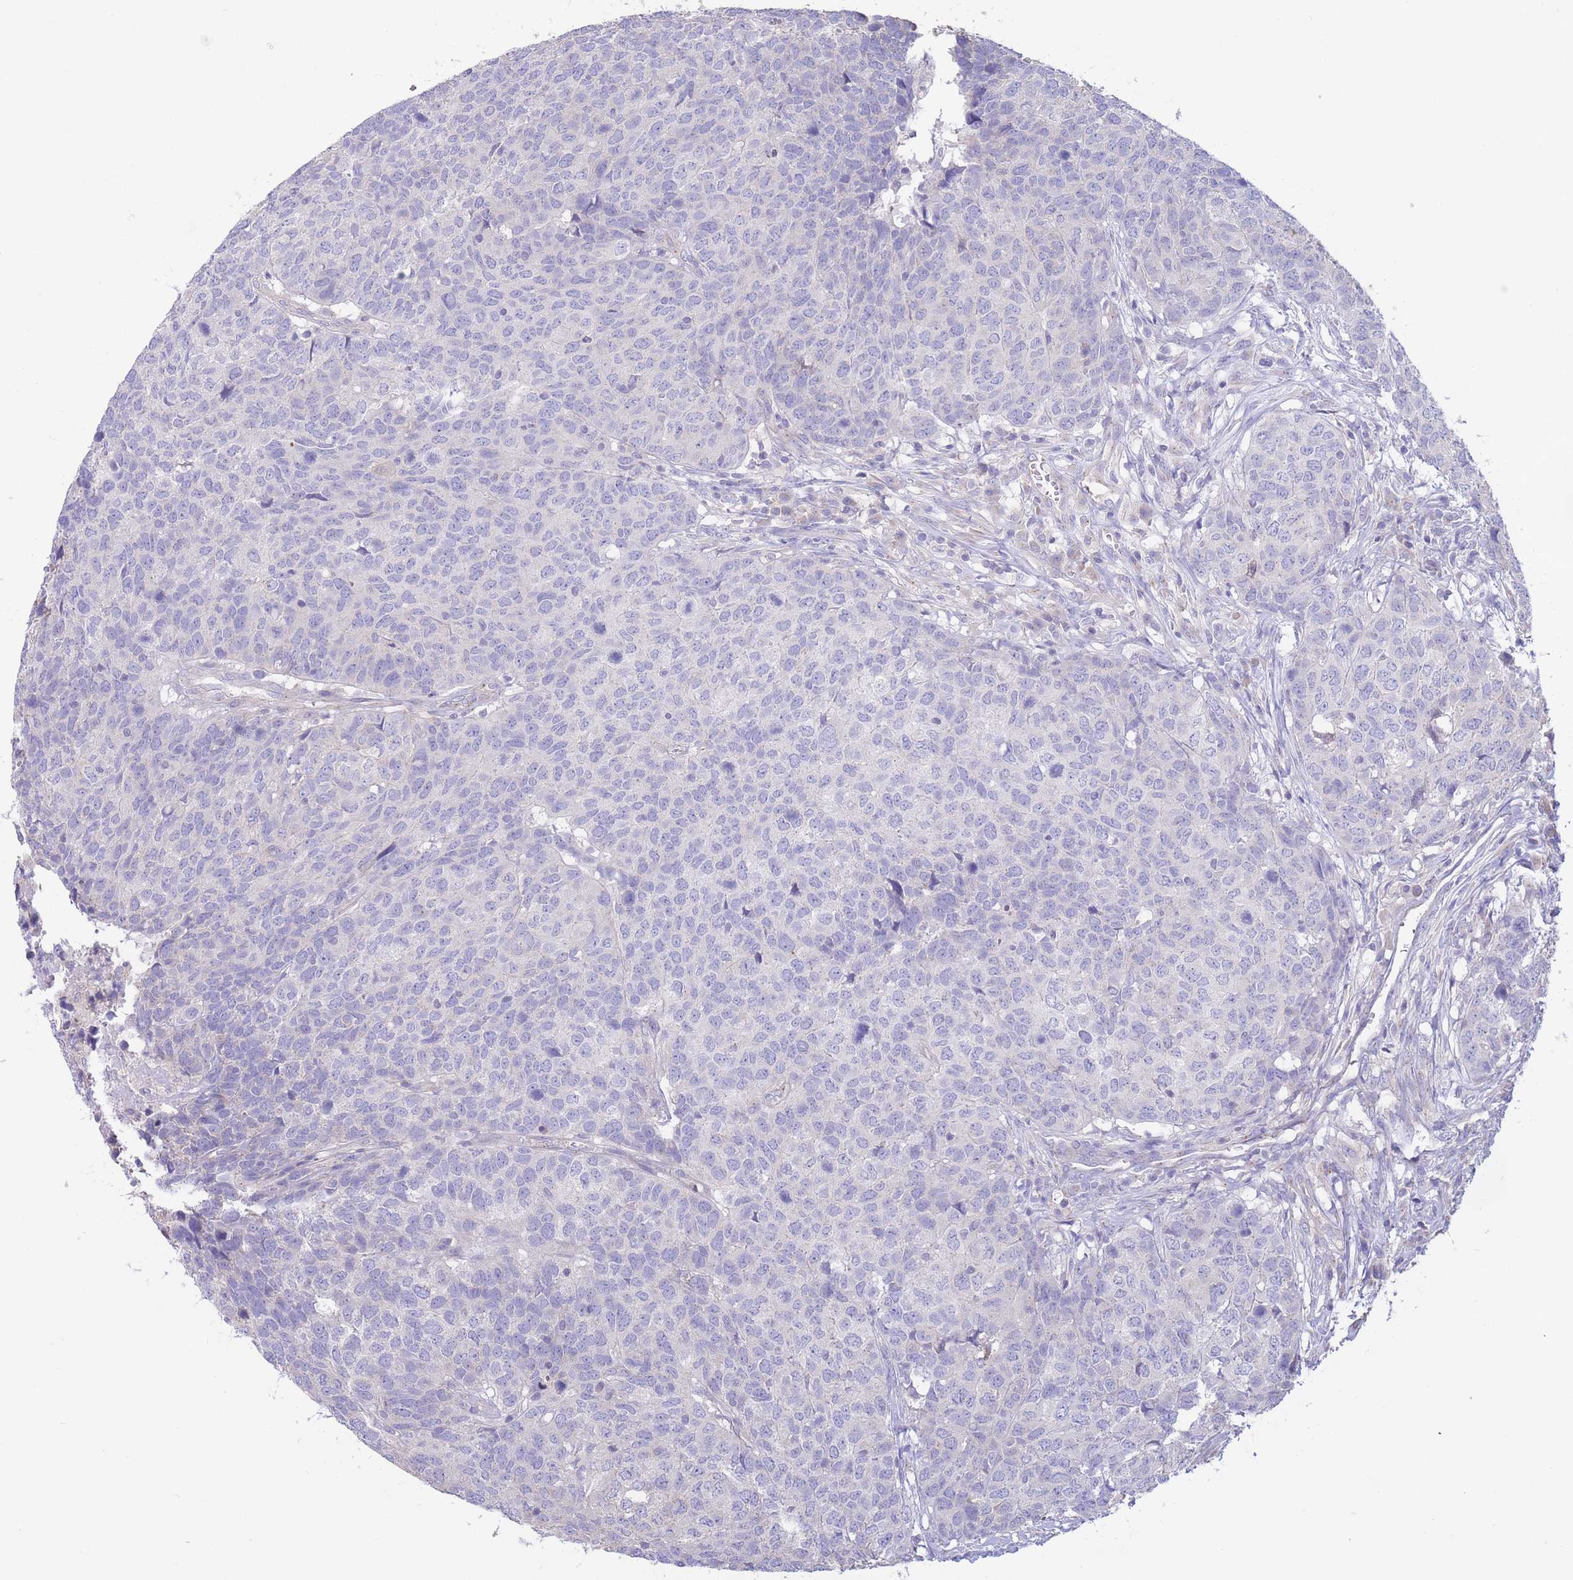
{"staining": {"intensity": "negative", "quantity": "none", "location": "none"}, "tissue": "head and neck cancer", "cell_type": "Tumor cells", "image_type": "cancer", "snomed": [{"axis": "morphology", "description": "Normal tissue, NOS"}, {"axis": "morphology", "description": "Squamous cell carcinoma, NOS"}, {"axis": "topography", "description": "Skeletal muscle"}, {"axis": "topography", "description": "Vascular tissue"}, {"axis": "topography", "description": "Peripheral nerve tissue"}, {"axis": "topography", "description": "Head-Neck"}], "caption": "There is no significant positivity in tumor cells of head and neck cancer (squamous cell carcinoma).", "gene": "ALS2CL", "patient": {"sex": "male", "age": 66}}